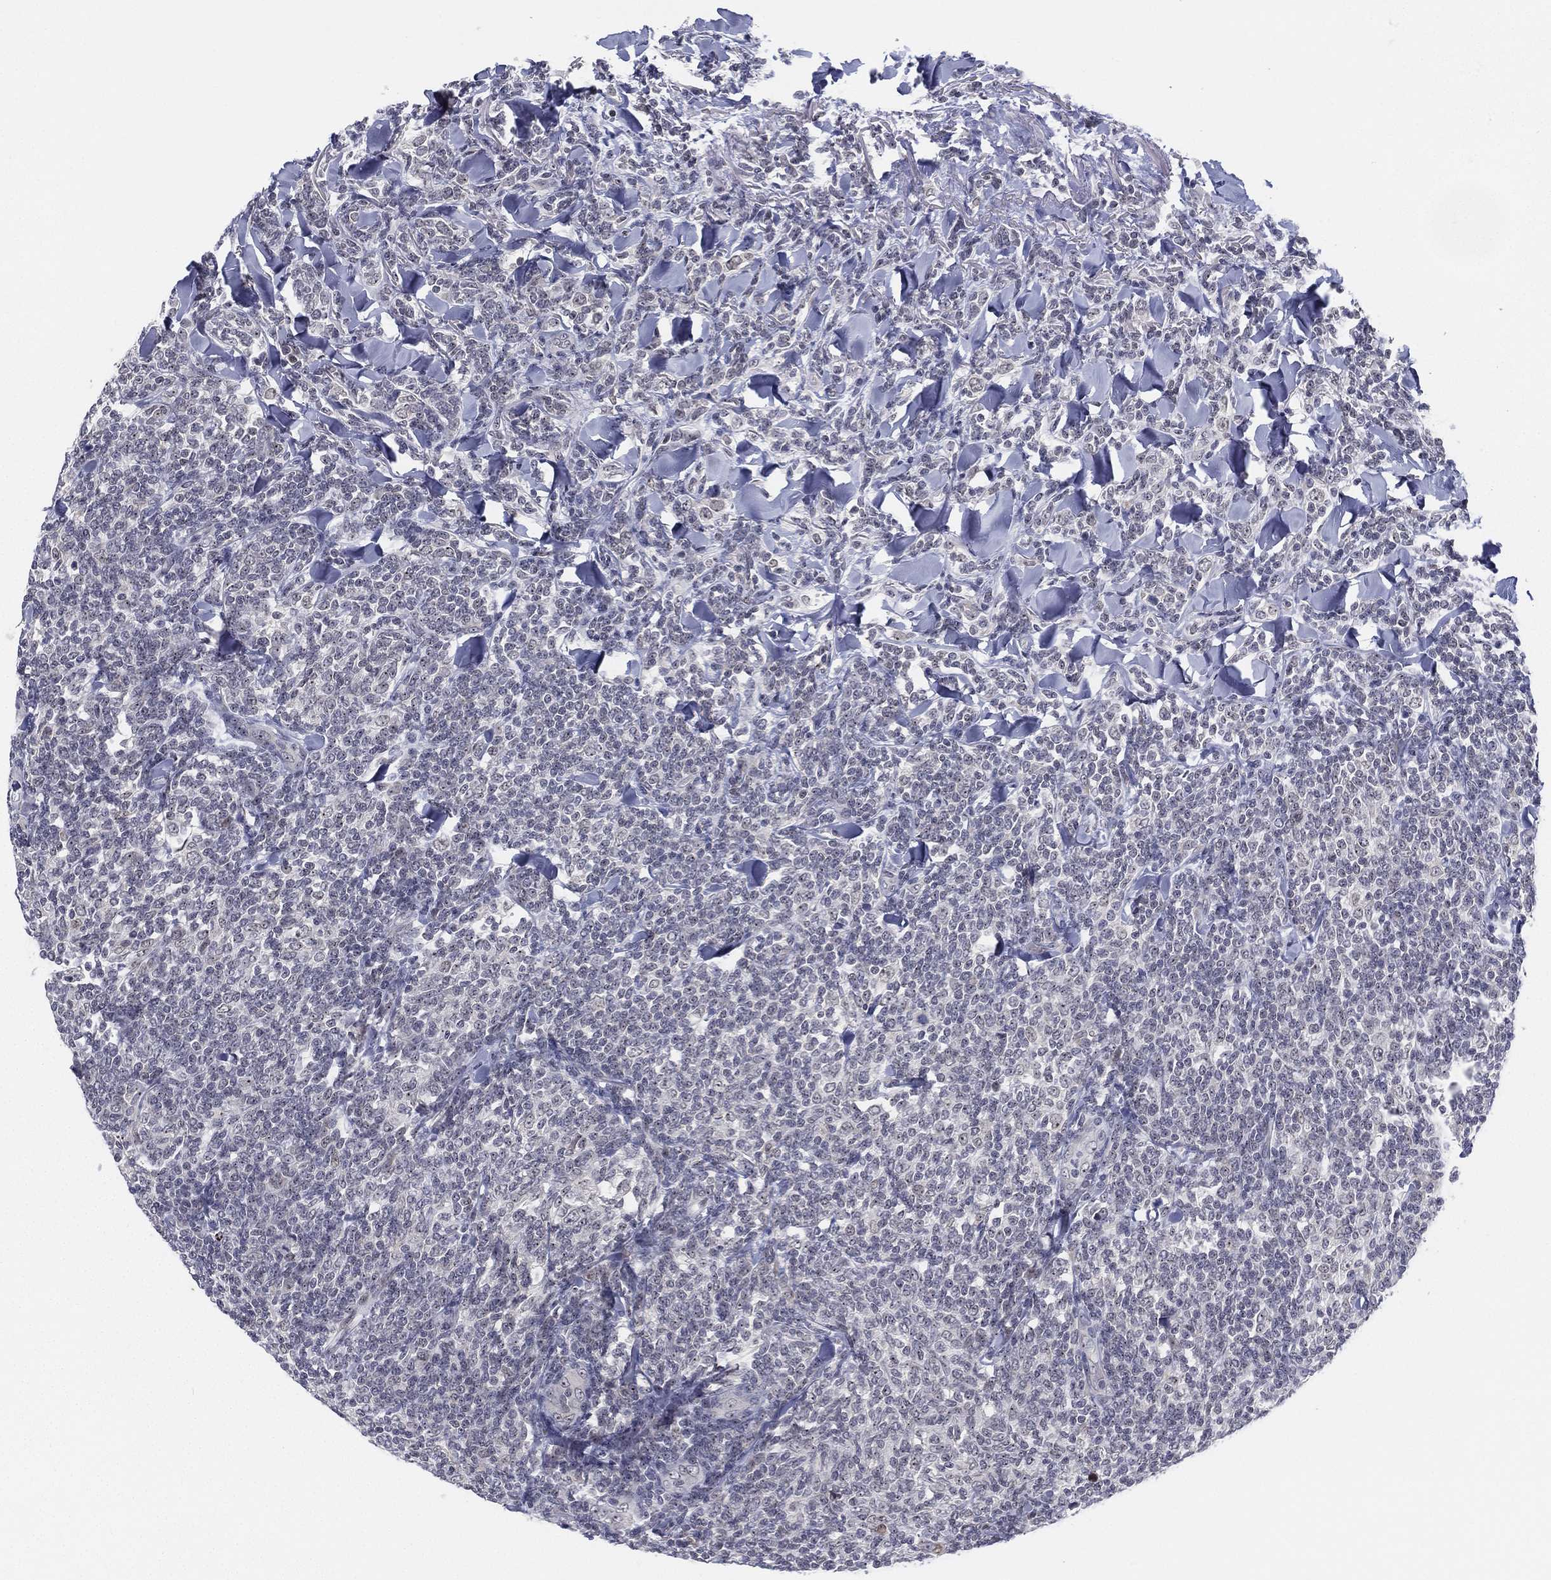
{"staining": {"intensity": "negative", "quantity": "none", "location": "none"}, "tissue": "lymphoma", "cell_type": "Tumor cells", "image_type": "cancer", "snomed": [{"axis": "morphology", "description": "Malignant lymphoma, non-Hodgkin's type, Low grade"}, {"axis": "topography", "description": "Lymph node"}], "caption": "Immunohistochemistry (IHC) histopathology image of malignant lymphoma, non-Hodgkin's type (low-grade) stained for a protein (brown), which exhibits no staining in tumor cells.", "gene": "MS4A8", "patient": {"sex": "female", "age": 56}}